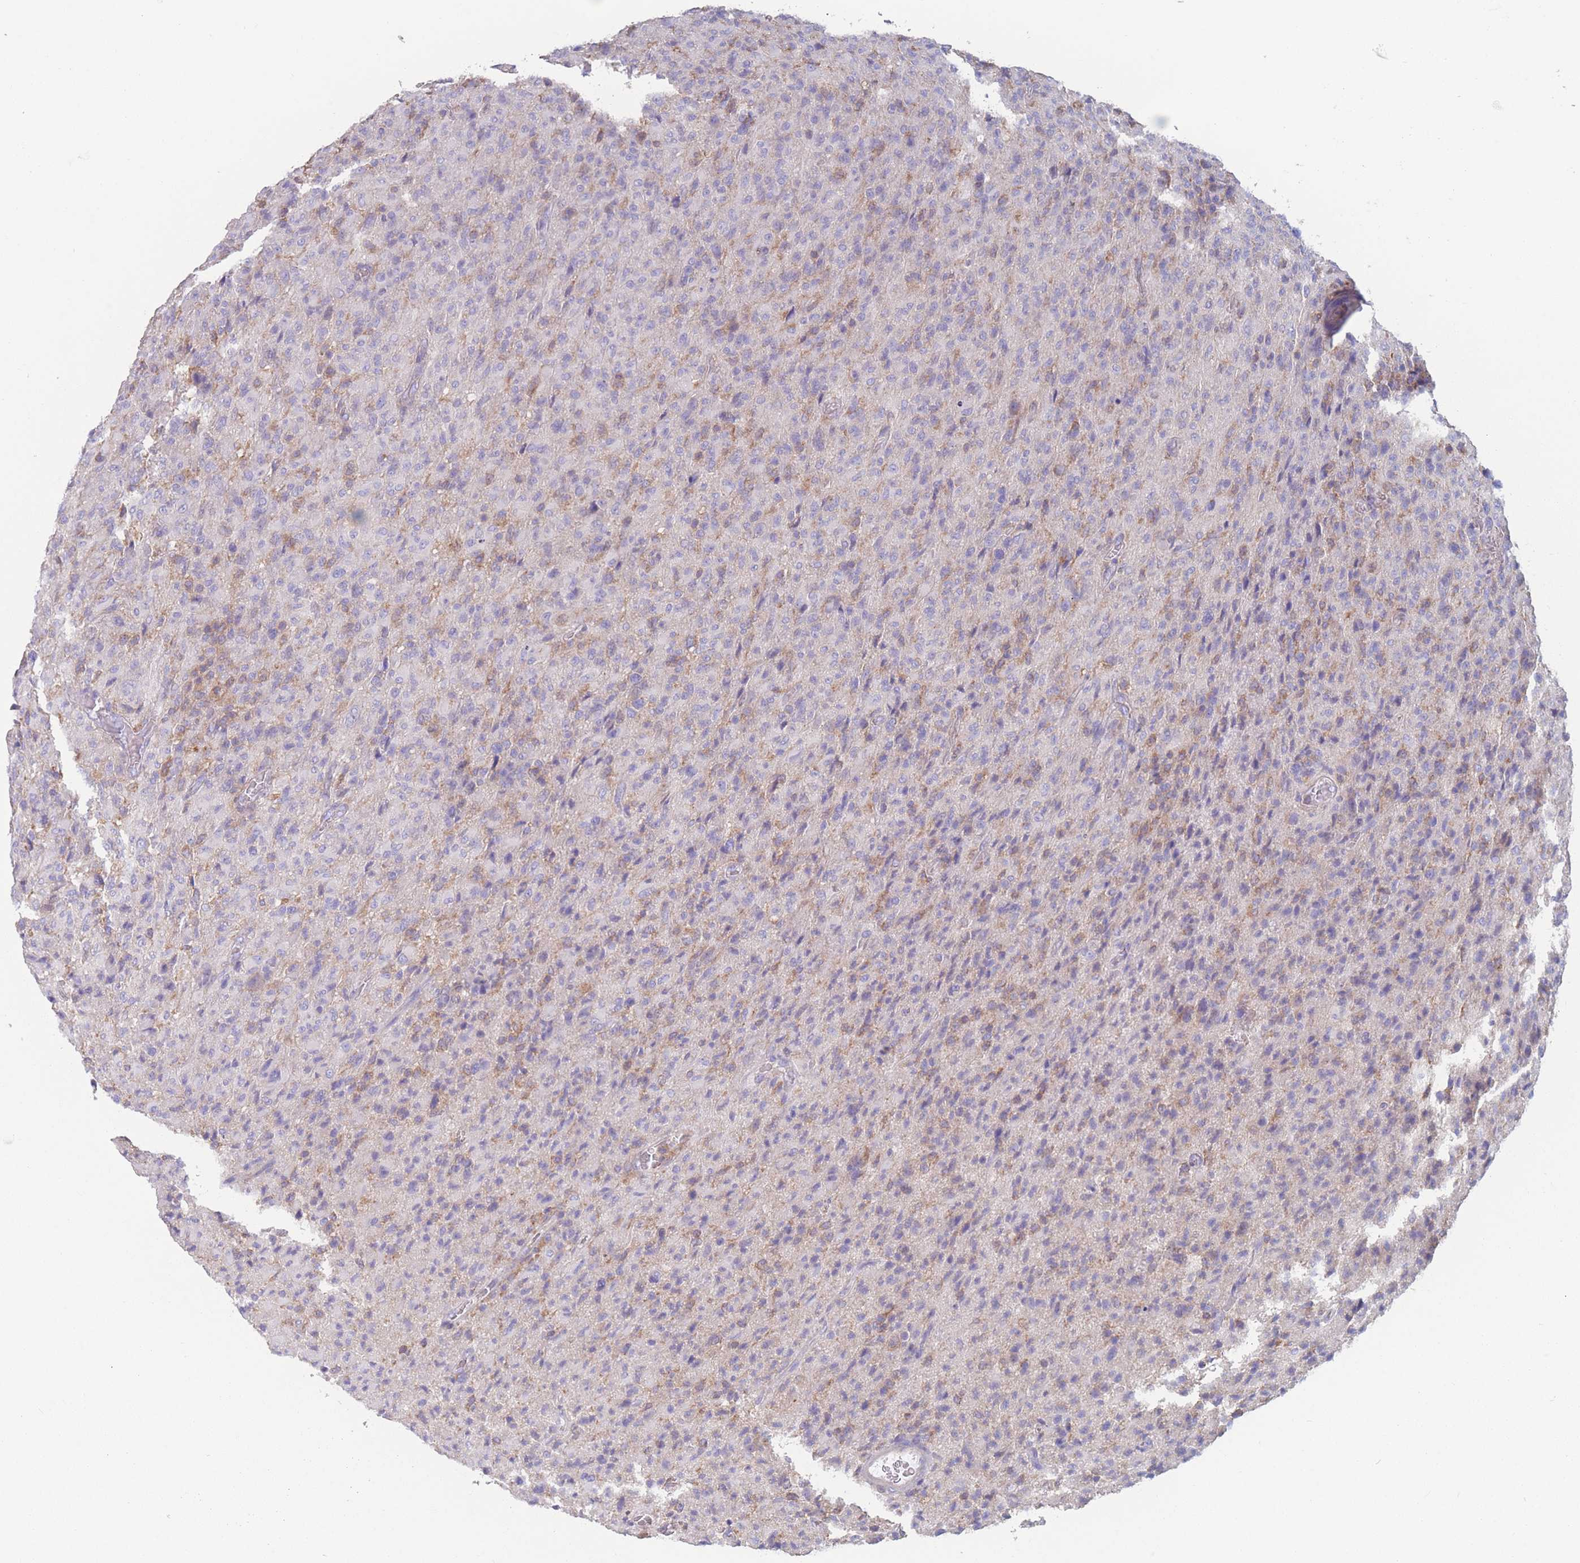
{"staining": {"intensity": "negative", "quantity": "none", "location": "none"}, "tissue": "glioma", "cell_type": "Tumor cells", "image_type": "cancer", "snomed": [{"axis": "morphology", "description": "Glioma, malignant, High grade"}, {"axis": "topography", "description": "Brain"}], "caption": "Tumor cells are negative for protein expression in human malignant glioma (high-grade).", "gene": "ADH1A", "patient": {"sex": "female", "age": 57}}